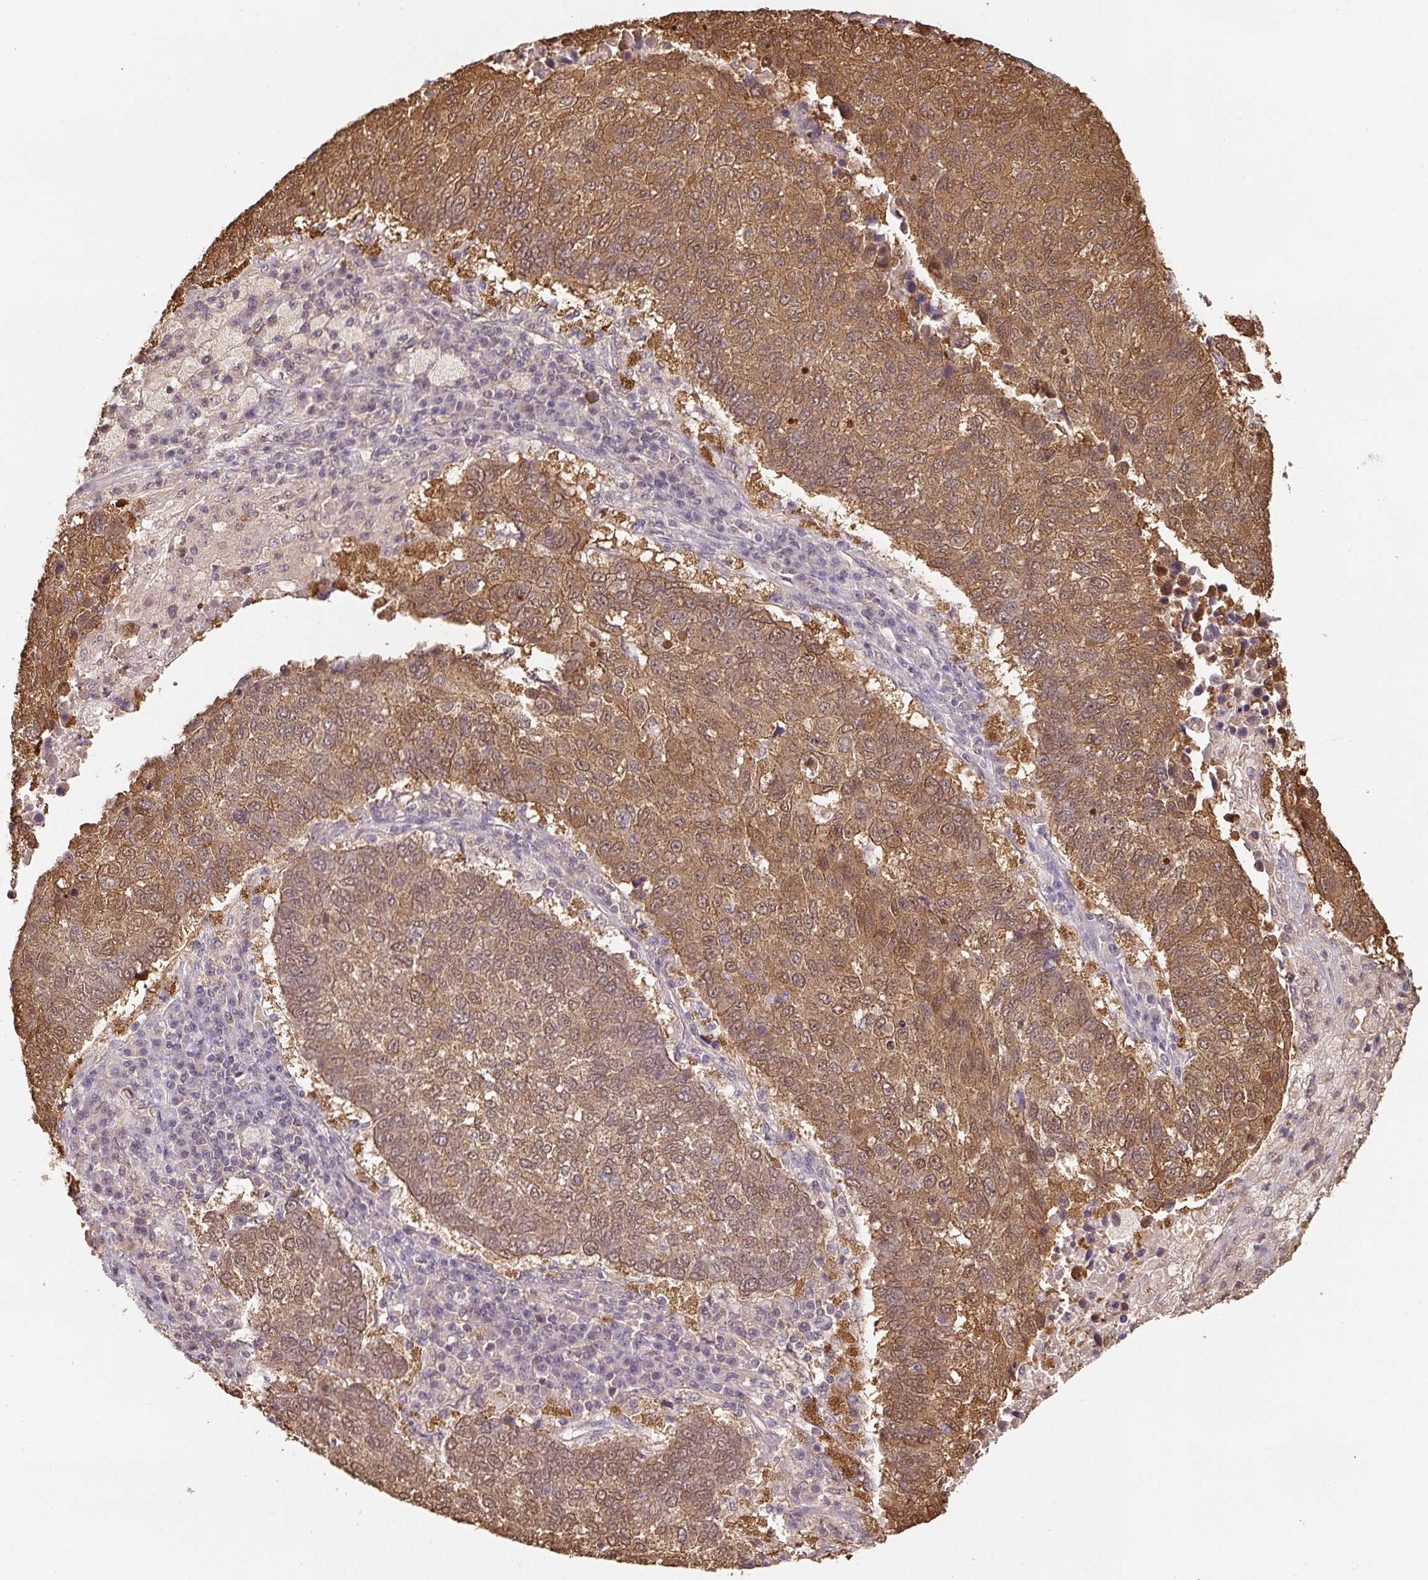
{"staining": {"intensity": "moderate", "quantity": ">75%", "location": "cytoplasmic/membranous,nuclear"}, "tissue": "lung cancer", "cell_type": "Tumor cells", "image_type": "cancer", "snomed": [{"axis": "morphology", "description": "Squamous cell carcinoma, NOS"}, {"axis": "topography", "description": "Lung"}], "caption": "Tumor cells reveal moderate cytoplasmic/membranous and nuclear positivity in about >75% of cells in lung cancer. (DAB = brown stain, brightfield microscopy at high magnification).", "gene": "ST13", "patient": {"sex": "male", "age": 73}}